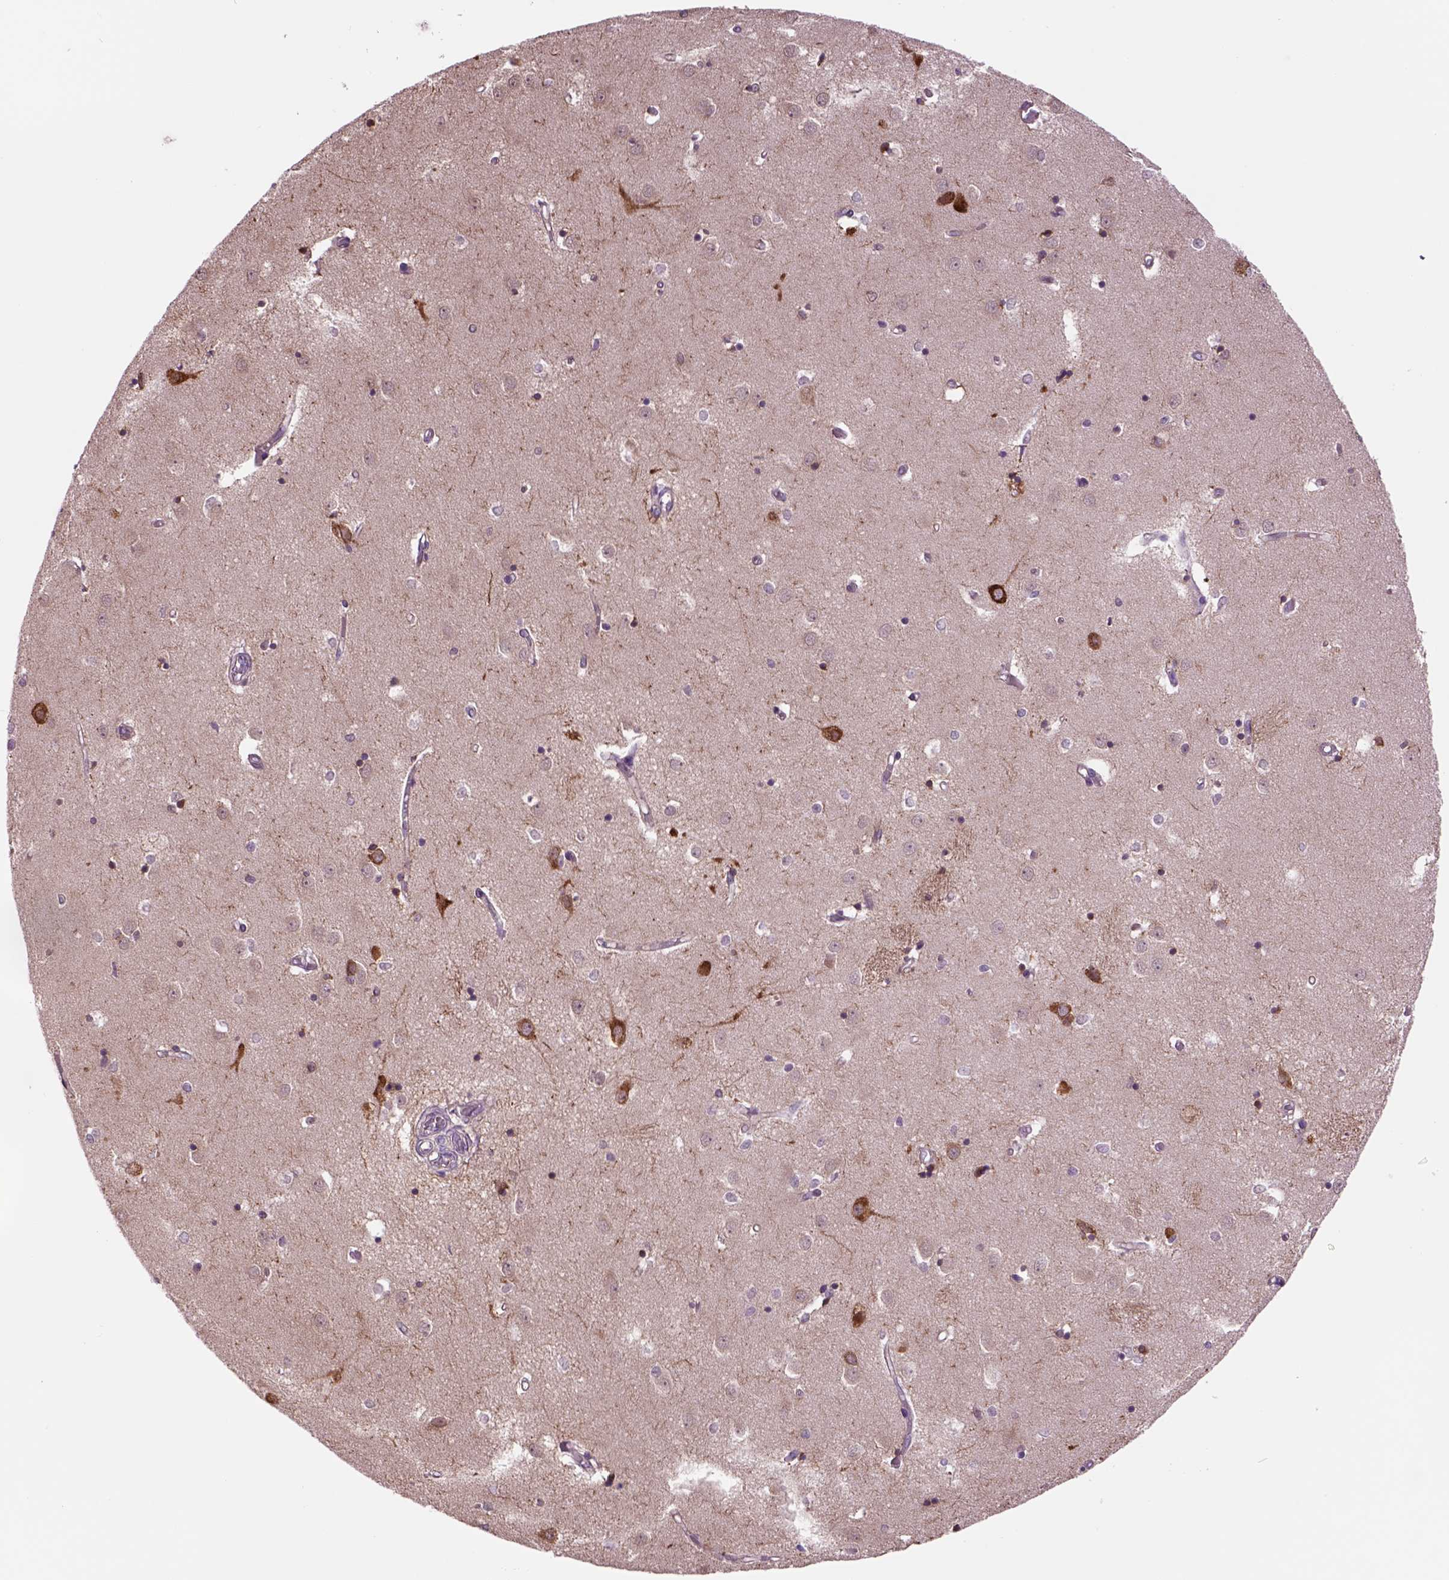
{"staining": {"intensity": "strong", "quantity": "<25%", "location": "cytoplasmic/membranous"}, "tissue": "caudate", "cell_type": "Glial cells", "image_type": "normal", "snomed": [{"axis": "morphology", "description": "Normal tissue, NOS"}, {"axis": "topography", "description": "Lateral ventricle wall"}], "caption": "Immunohistochemistry (IHC) micrograph of normal caudate stained for a protein (brown), which exhibits medium levels of strong cytoplasmic/membranous positivity in approximately <25% of glial cells.", "gene": "PIAS3", "patient": {"sex": "male", "age": 54}}